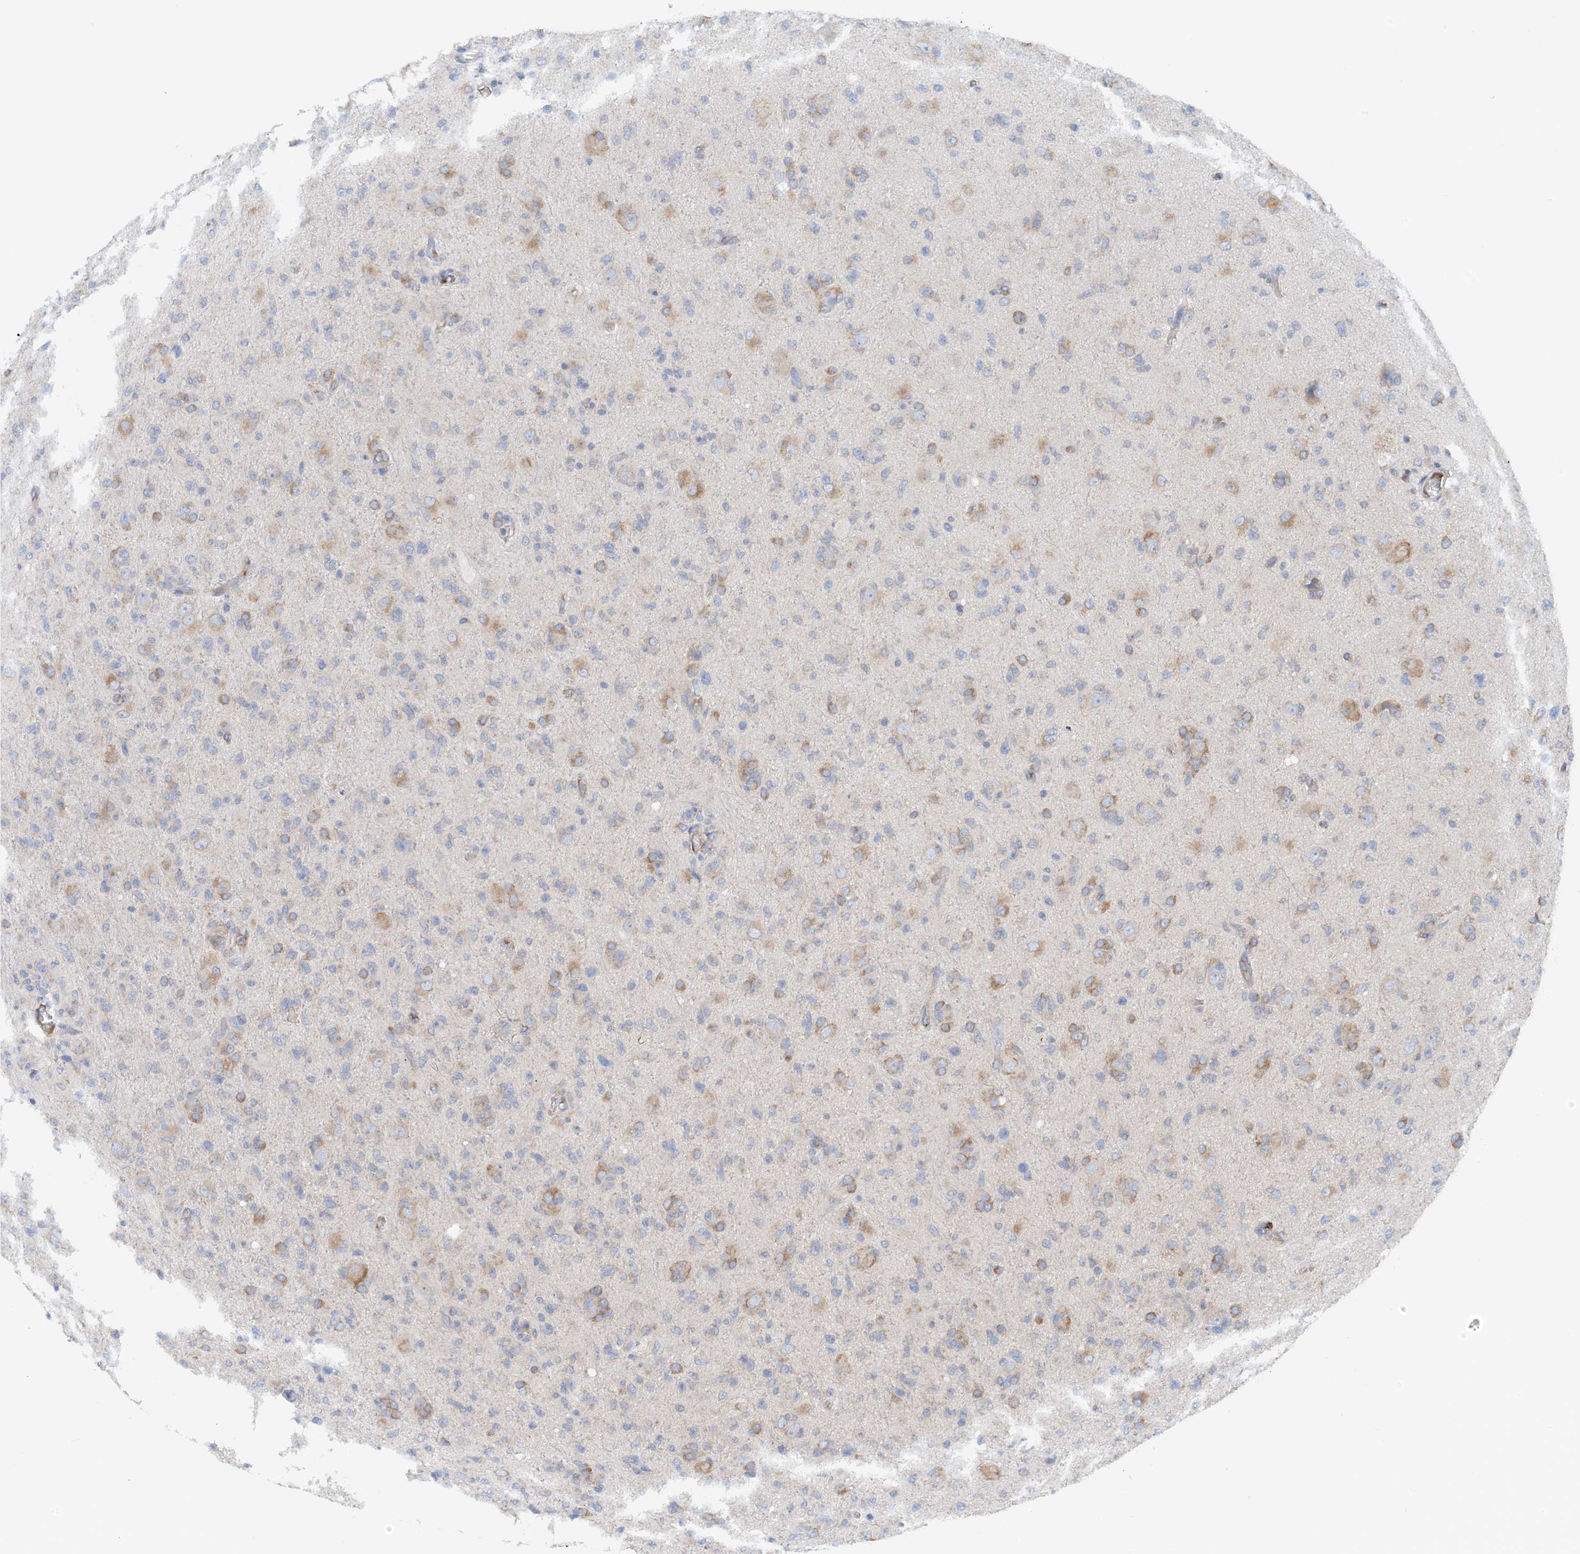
{"staining": {"intensity": "negative", "quantity": "none", "location": "none"}, "tissue": "glioma", "cell_type": "Tumor cells", "image_type": "cancer", "snomed": [{"axis": "morphology", "description": "Glioma, malignant, High grade"}, {"axis": "topography", "description": "Brain"}], "caption": "Tumor cells are negative for brown protein staining in malignant glioma (high-grade). Nuclei are stained in blue.", "gene": "SLC5A11", "patient": {"sex": "female", "age": 57}}